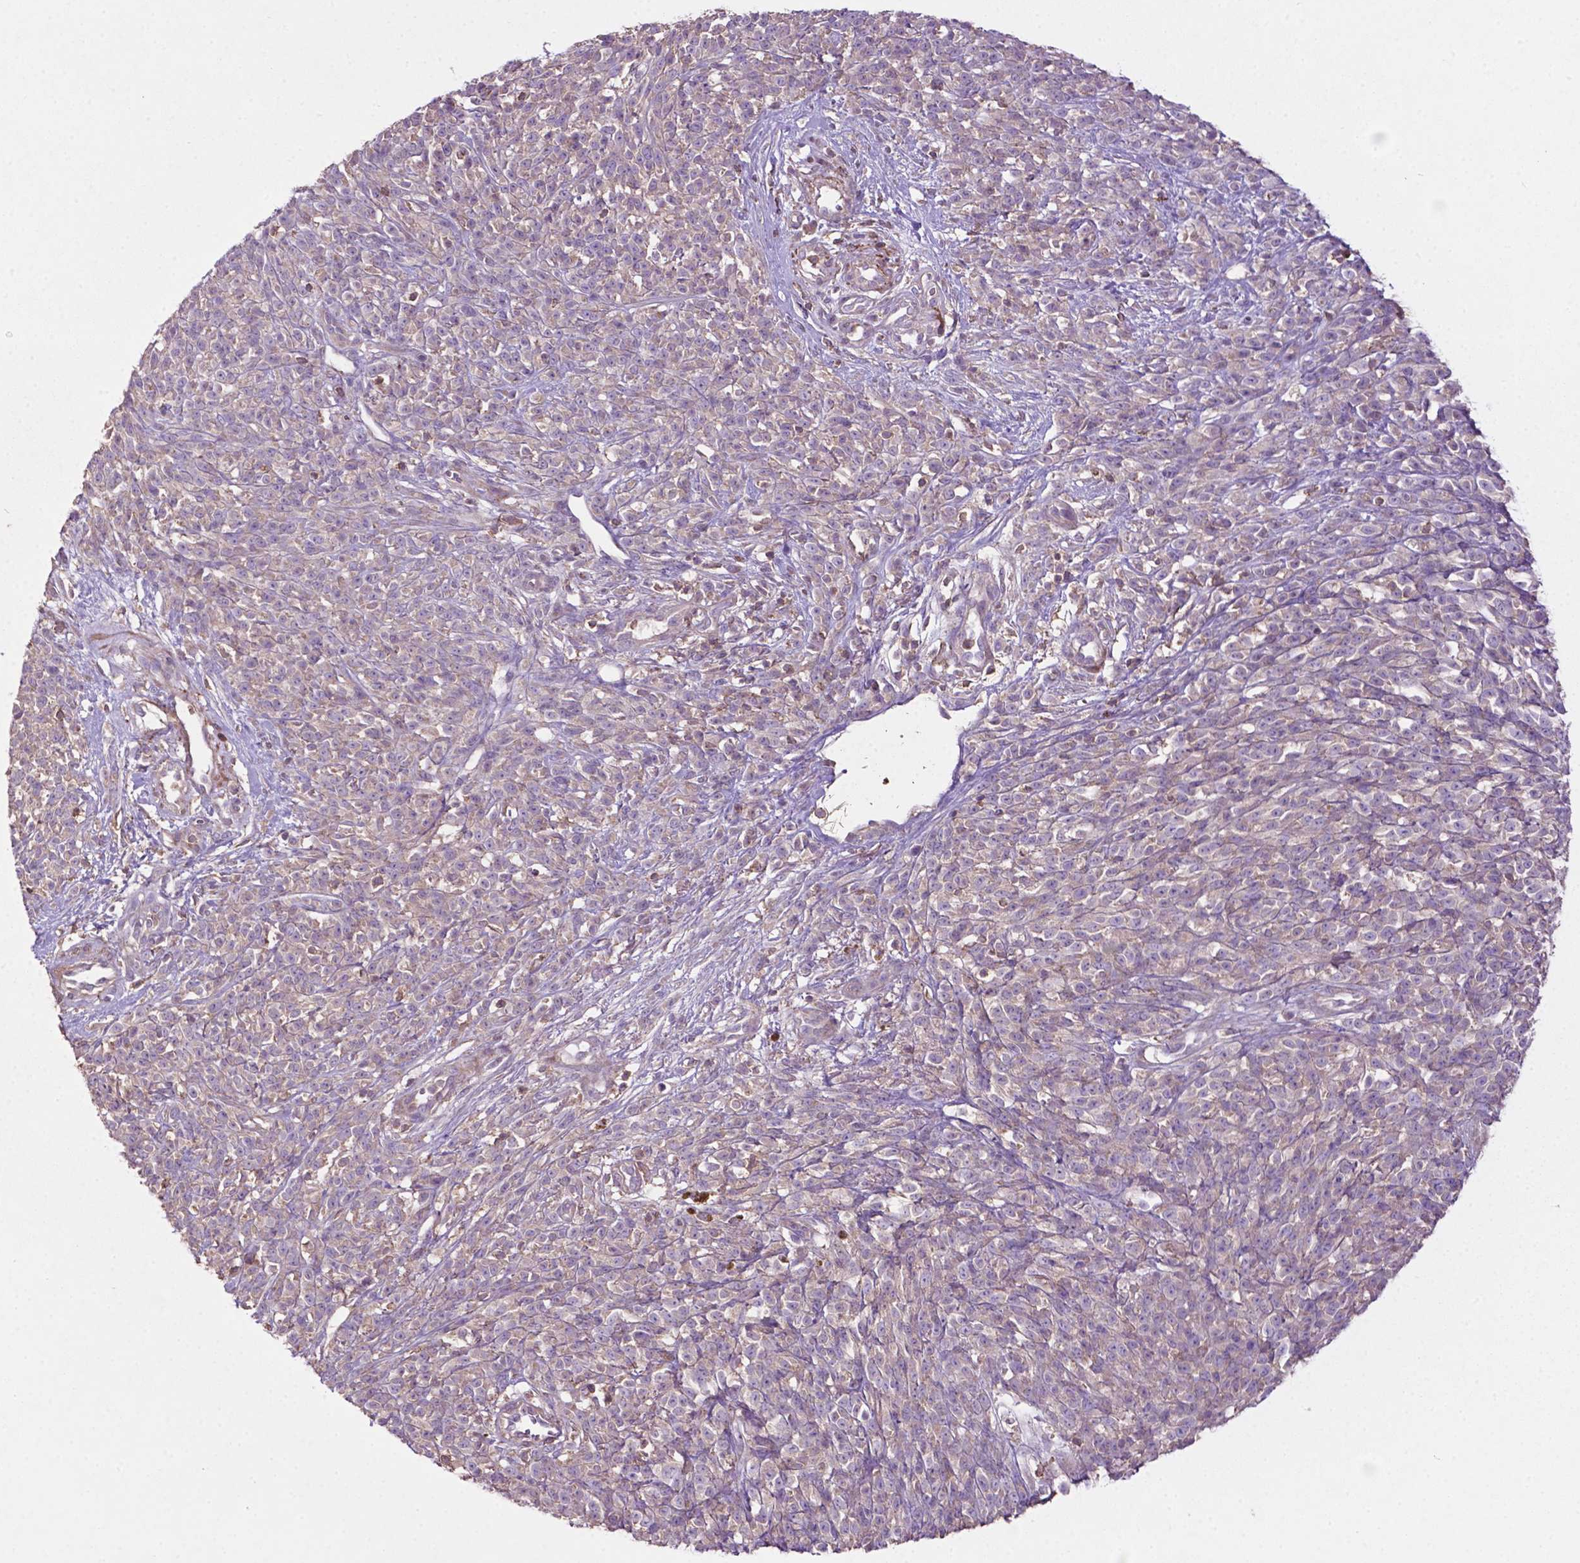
{"staining": {"intensity": "negative", "quantity": "none", "location": "none"}, "tissue": "melanoma", "cell_type": "Tumor cells", "image_type": "cancer", "snomed": [{"axis": "morphology", "description": "Malignant melanoma, NOS"}, {"axis": "topography", "description": "Skin"}, {"axis": "topography", "description": "Skin of trunk"}], "caption": "Immunohistochemistry (IHC) photomicrograph of human malignant melanoma stained for a protein (brown), which shows no positivity in tumor cells.", "gene": "BMP4", "patient": {"sex": "male", "age": 74}}